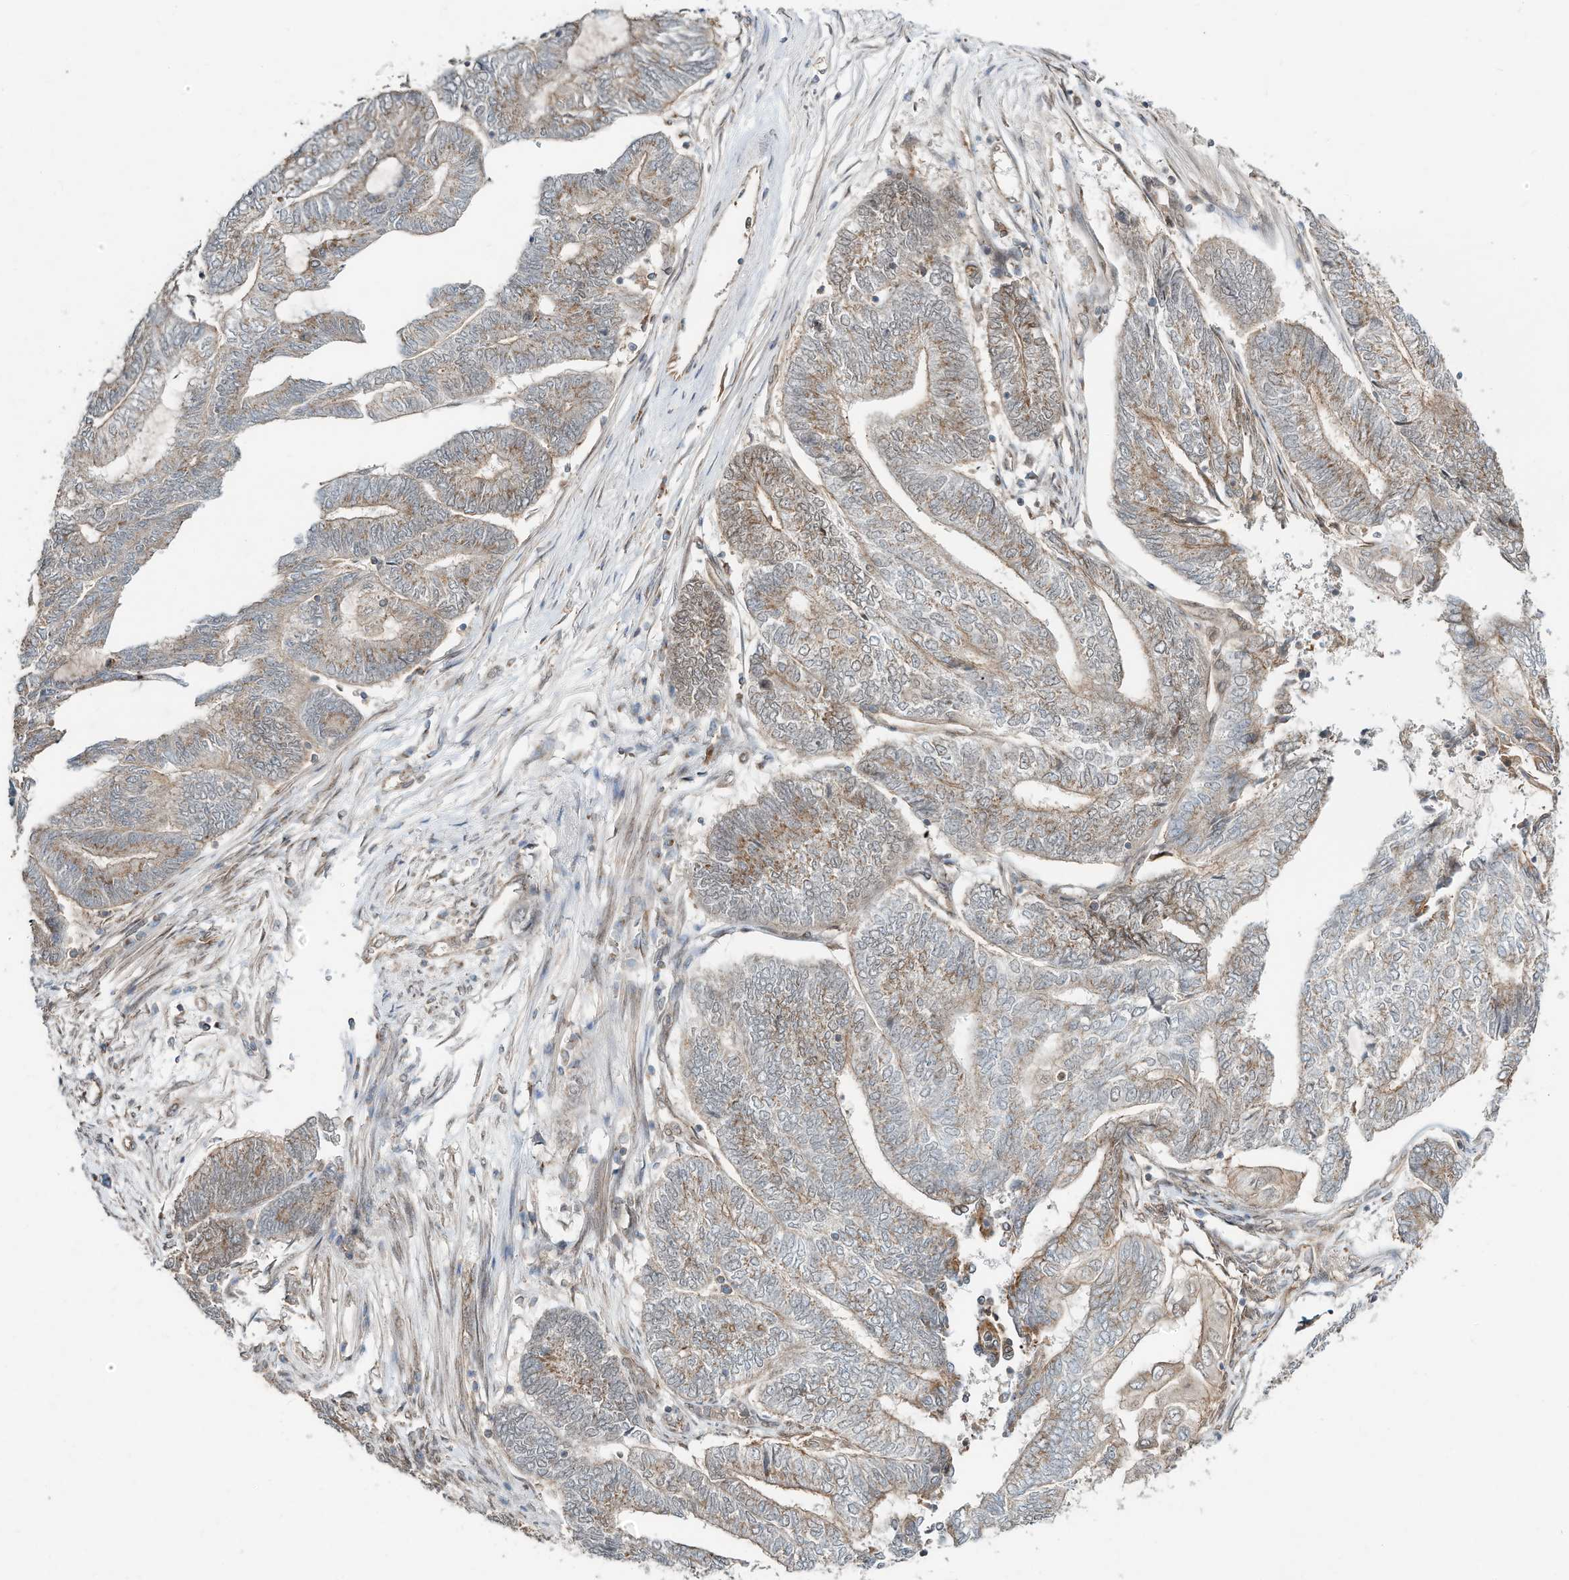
{"staining": {"intensity": "moderate", "quantity": "25%-75%", "location": "cytoplasmic/membranous"}, "tissue": "endometrial cancer", "cell_type": "Tumor cells", "image_type": "cancer", "snomed": [{"axis": "morphology", "description": "Adenocarcinoma, NOS"}, {"axis": "topography", "description": "Uterus"}, {"axis": "topography", "description": "Endometrium"}], "caption": "Moderate cytoplasmic/membranous staining is identified in about 25%-75% of tumor cells in adenocarcinoma (endometrial). Nuclei are stained in blue.", "gene": "CUX1", "patient": {"sex": "female", "age": 70}}